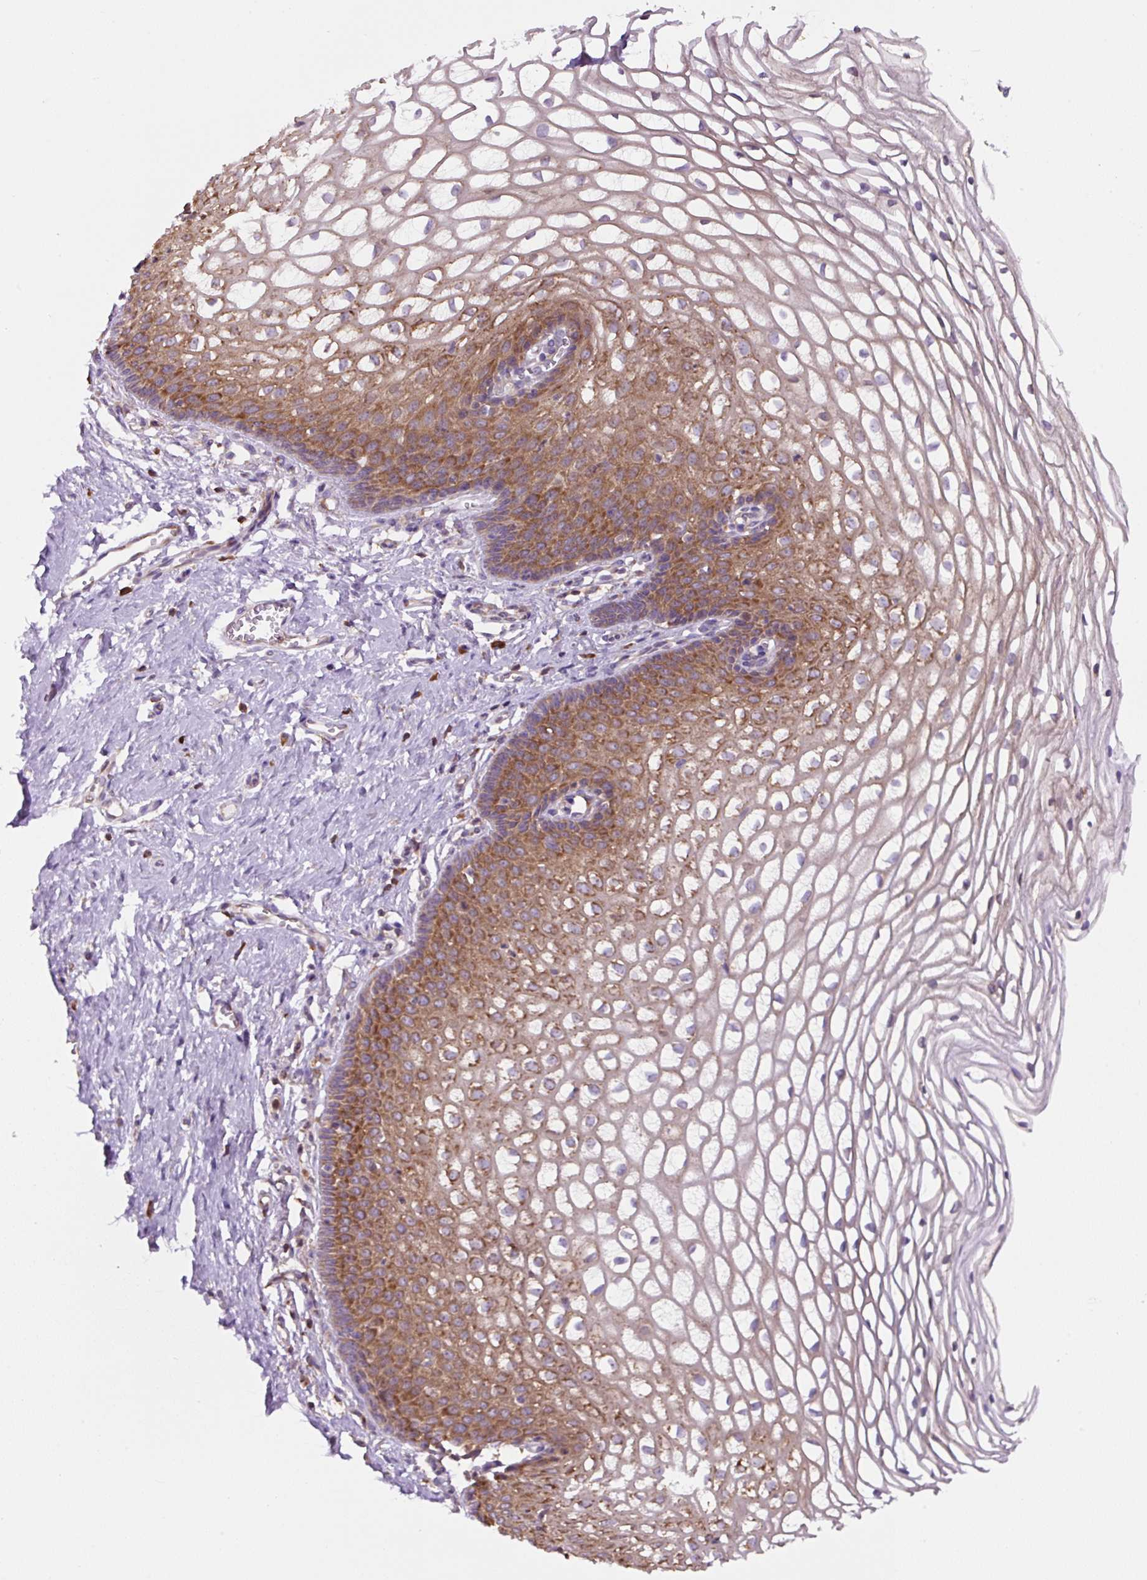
{"staining": {"intensity": "moderate", "quantity": ">75%", "location": "cytoplasmic/membranous"}, "tissue": "cervix", "cell_type": "Glandular cells", "image_type": "normal", "snomed": [{"axis": "morphology", "description": "Normal tissue, NOS"}, {"axis": "topography", "description": "Cervix"}], "caption": "Immunohistochemical staining of benign cervix exhibits moderate cytoplasmic/membranous protein positivity in approximately >75% of glandular cells. (Stains: DAB in brown, nuclei in blue, Microscopy: brightfield microscopy at high magnification).", "gene": "RPS23", "patient": {"sex": "female", "age": 36}}